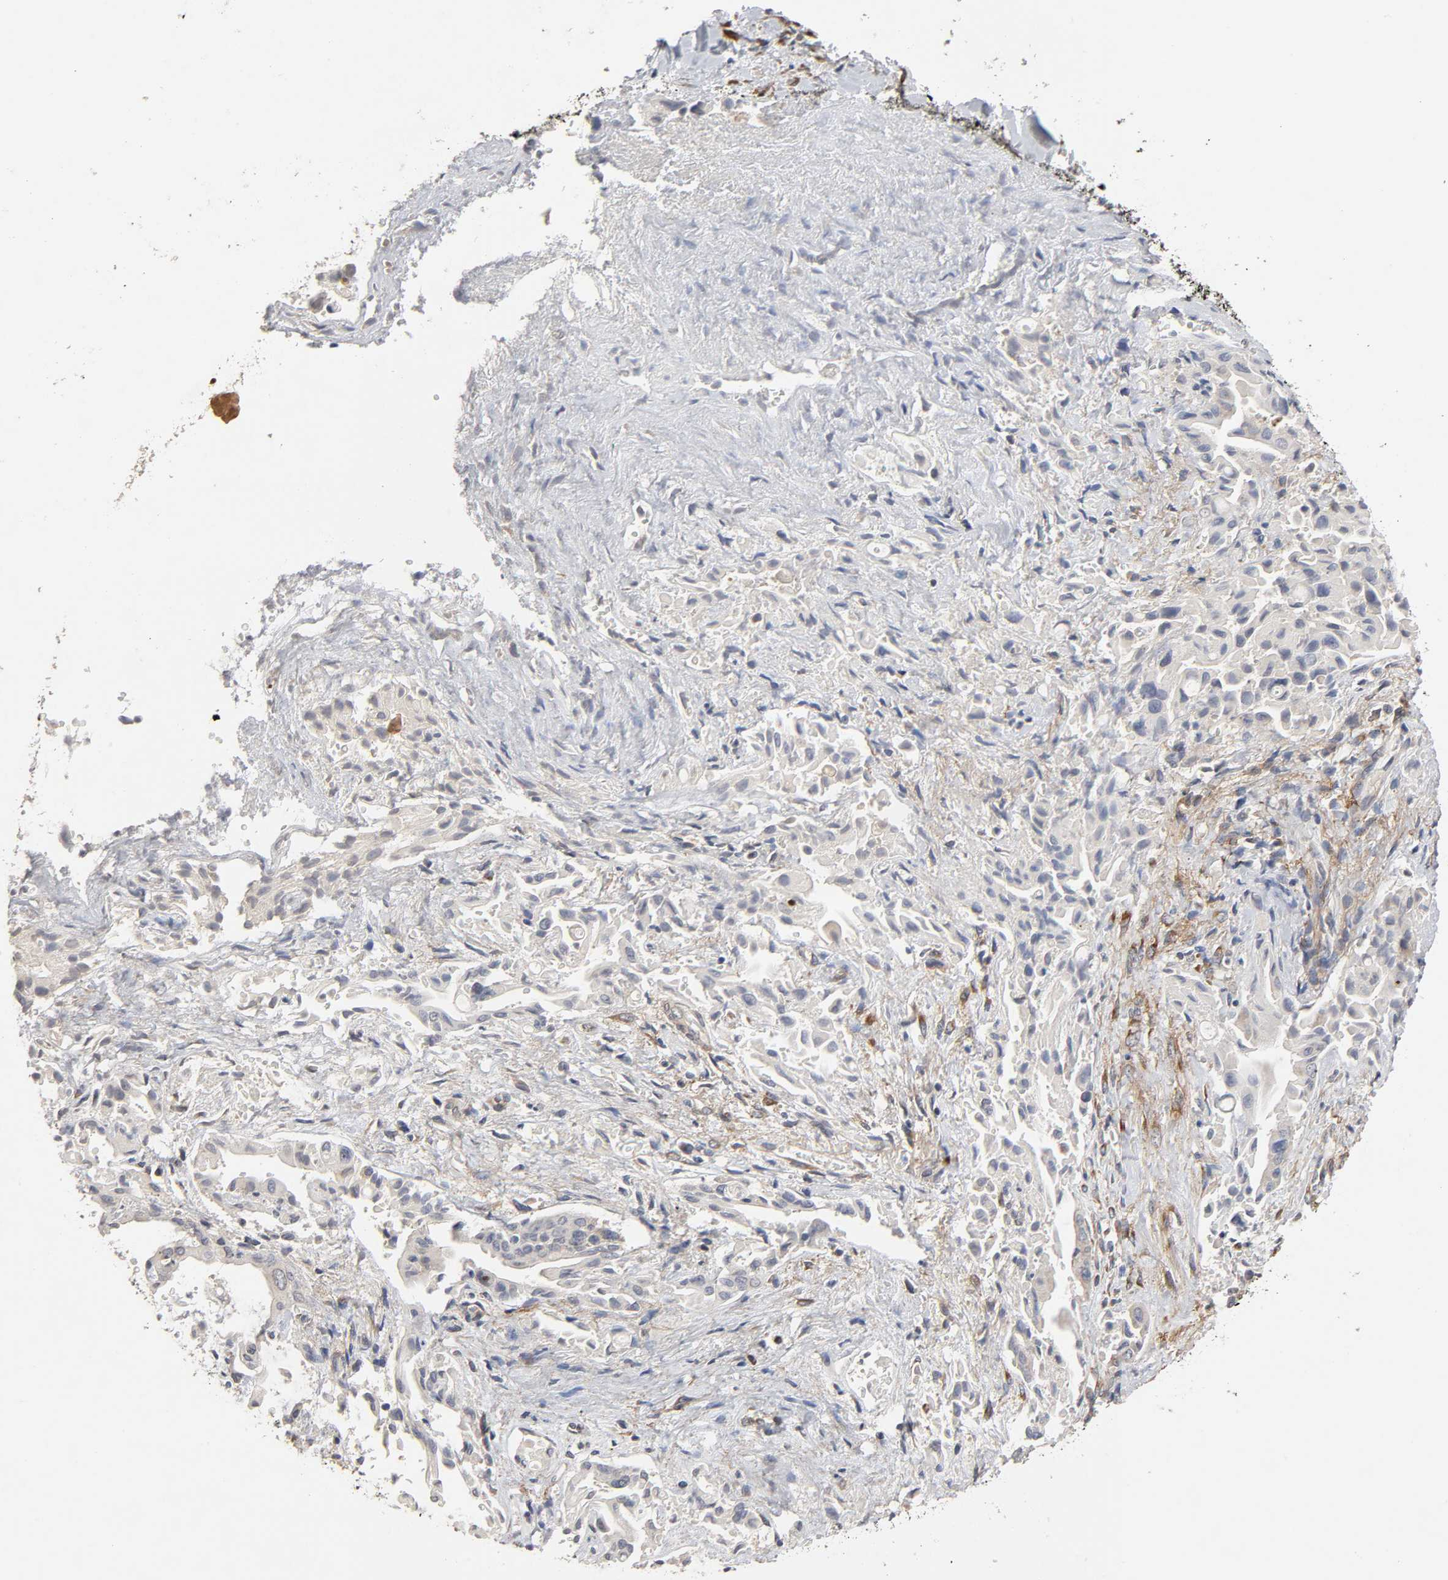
{"staining": {"intensity": "negative", "quantity": "none", "location": "none"}, "tissue": "liver cancer", "cell_type": "Tumor cells", "image_type": "cancer", "snomed": [{"axis": "morphology", "description": "Cholangiocarcinoma"}, {"axis": "topography", "description": "Liver"}], "caption": "Photomicrograph shows no protein positivity in tumor cells of liver cancer tissue.", "gene": "HDLBP", "patient": {"sex": "male", "age": 58}}